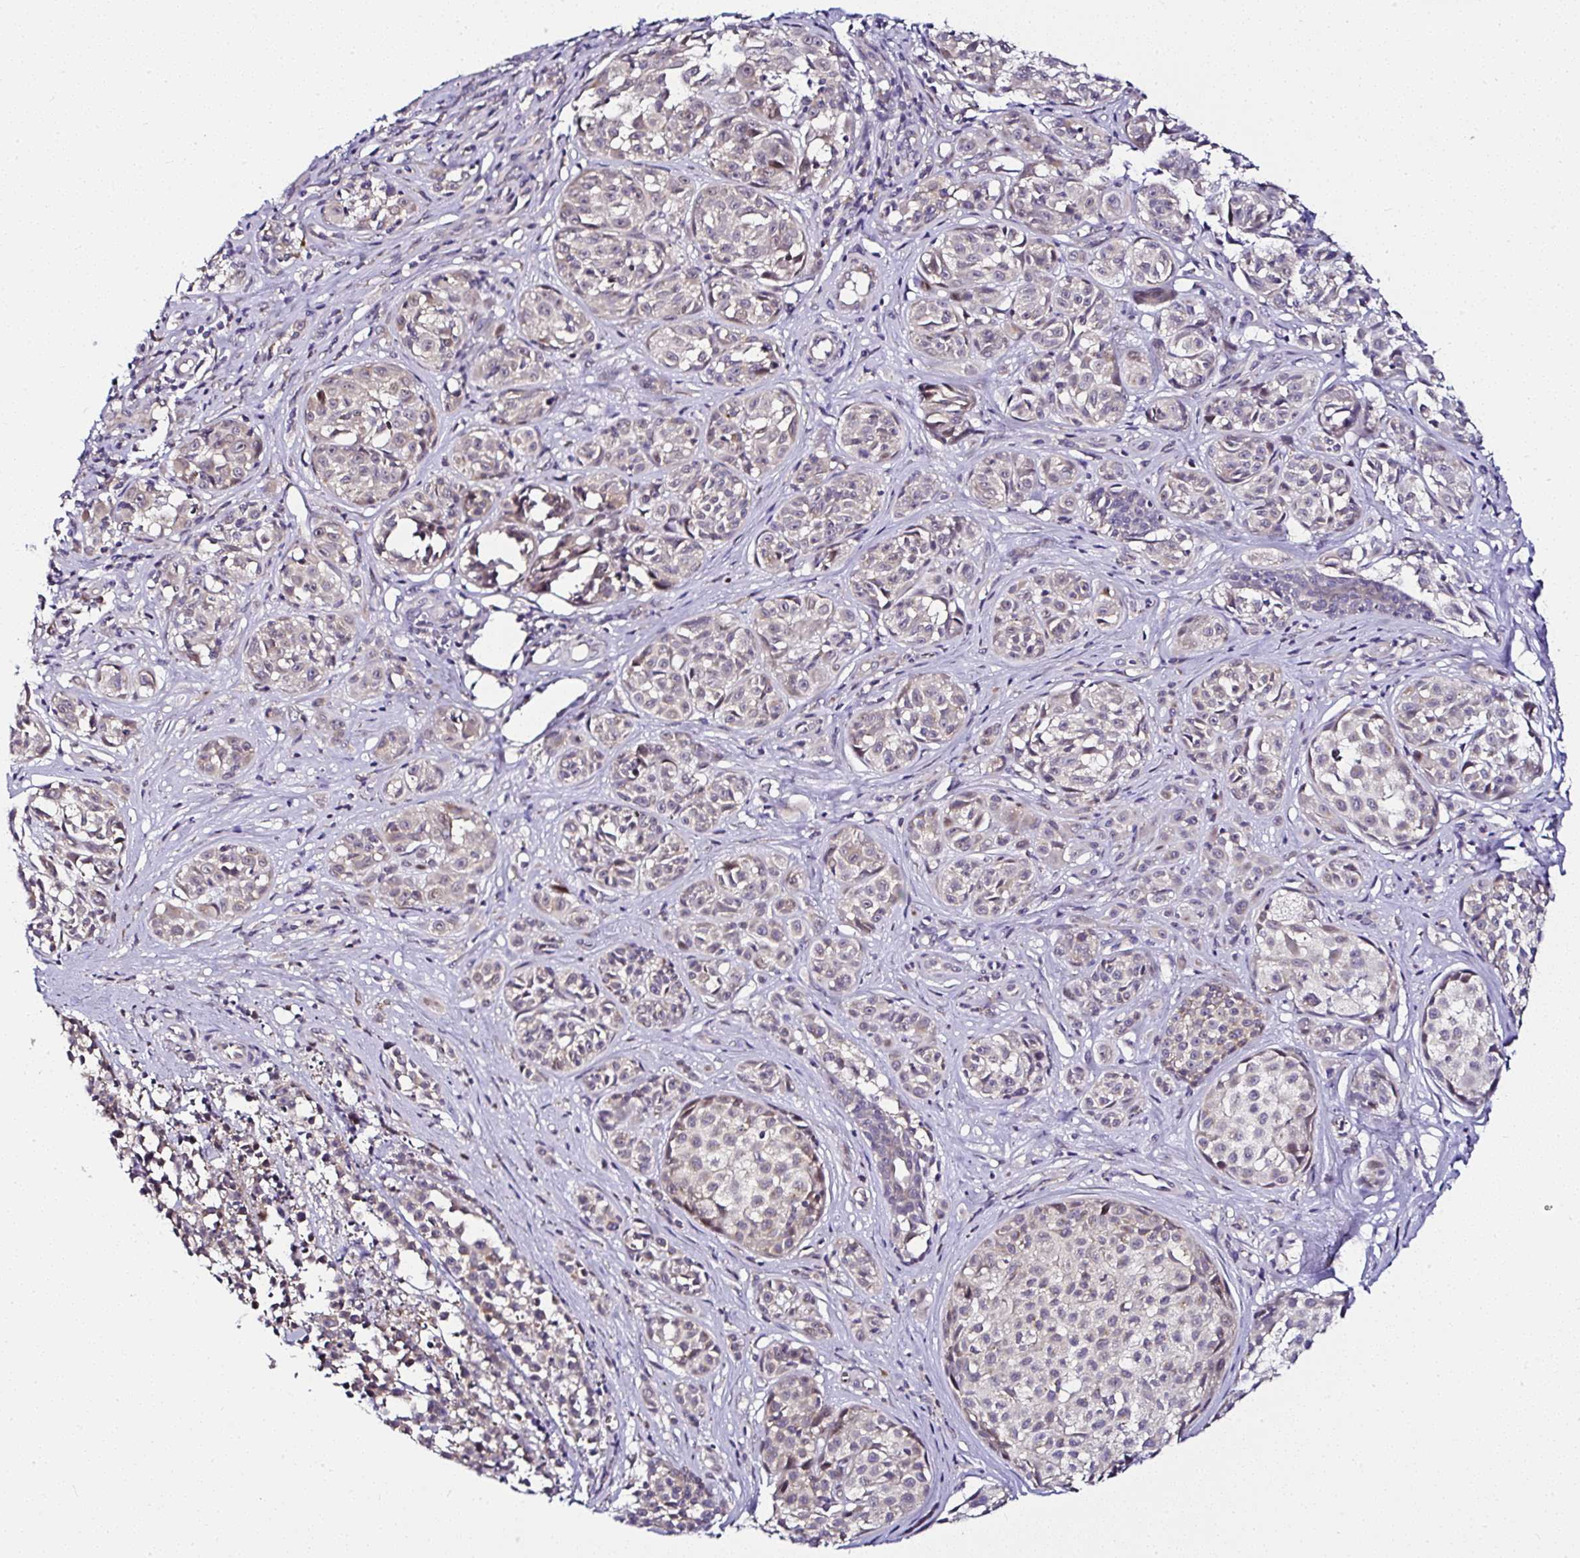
{"staining": {"intensity": "negative", "quantity": "none", "location": "none"}, "tissue": "melanoma", "cell_type": "Tumor cells", "image_type": "cancer", "snomed": [{"axis": "morphology", "description": "Malignant melanoma, NOS"}, {"axis": "topography", "description": "Skin"}], "caption": "Micrograph shows no protein positivity in tumor cells of malignant melanoma tissue.", "gene": "DEPDC5", "patient": {"sex": "female", "age": 35}}